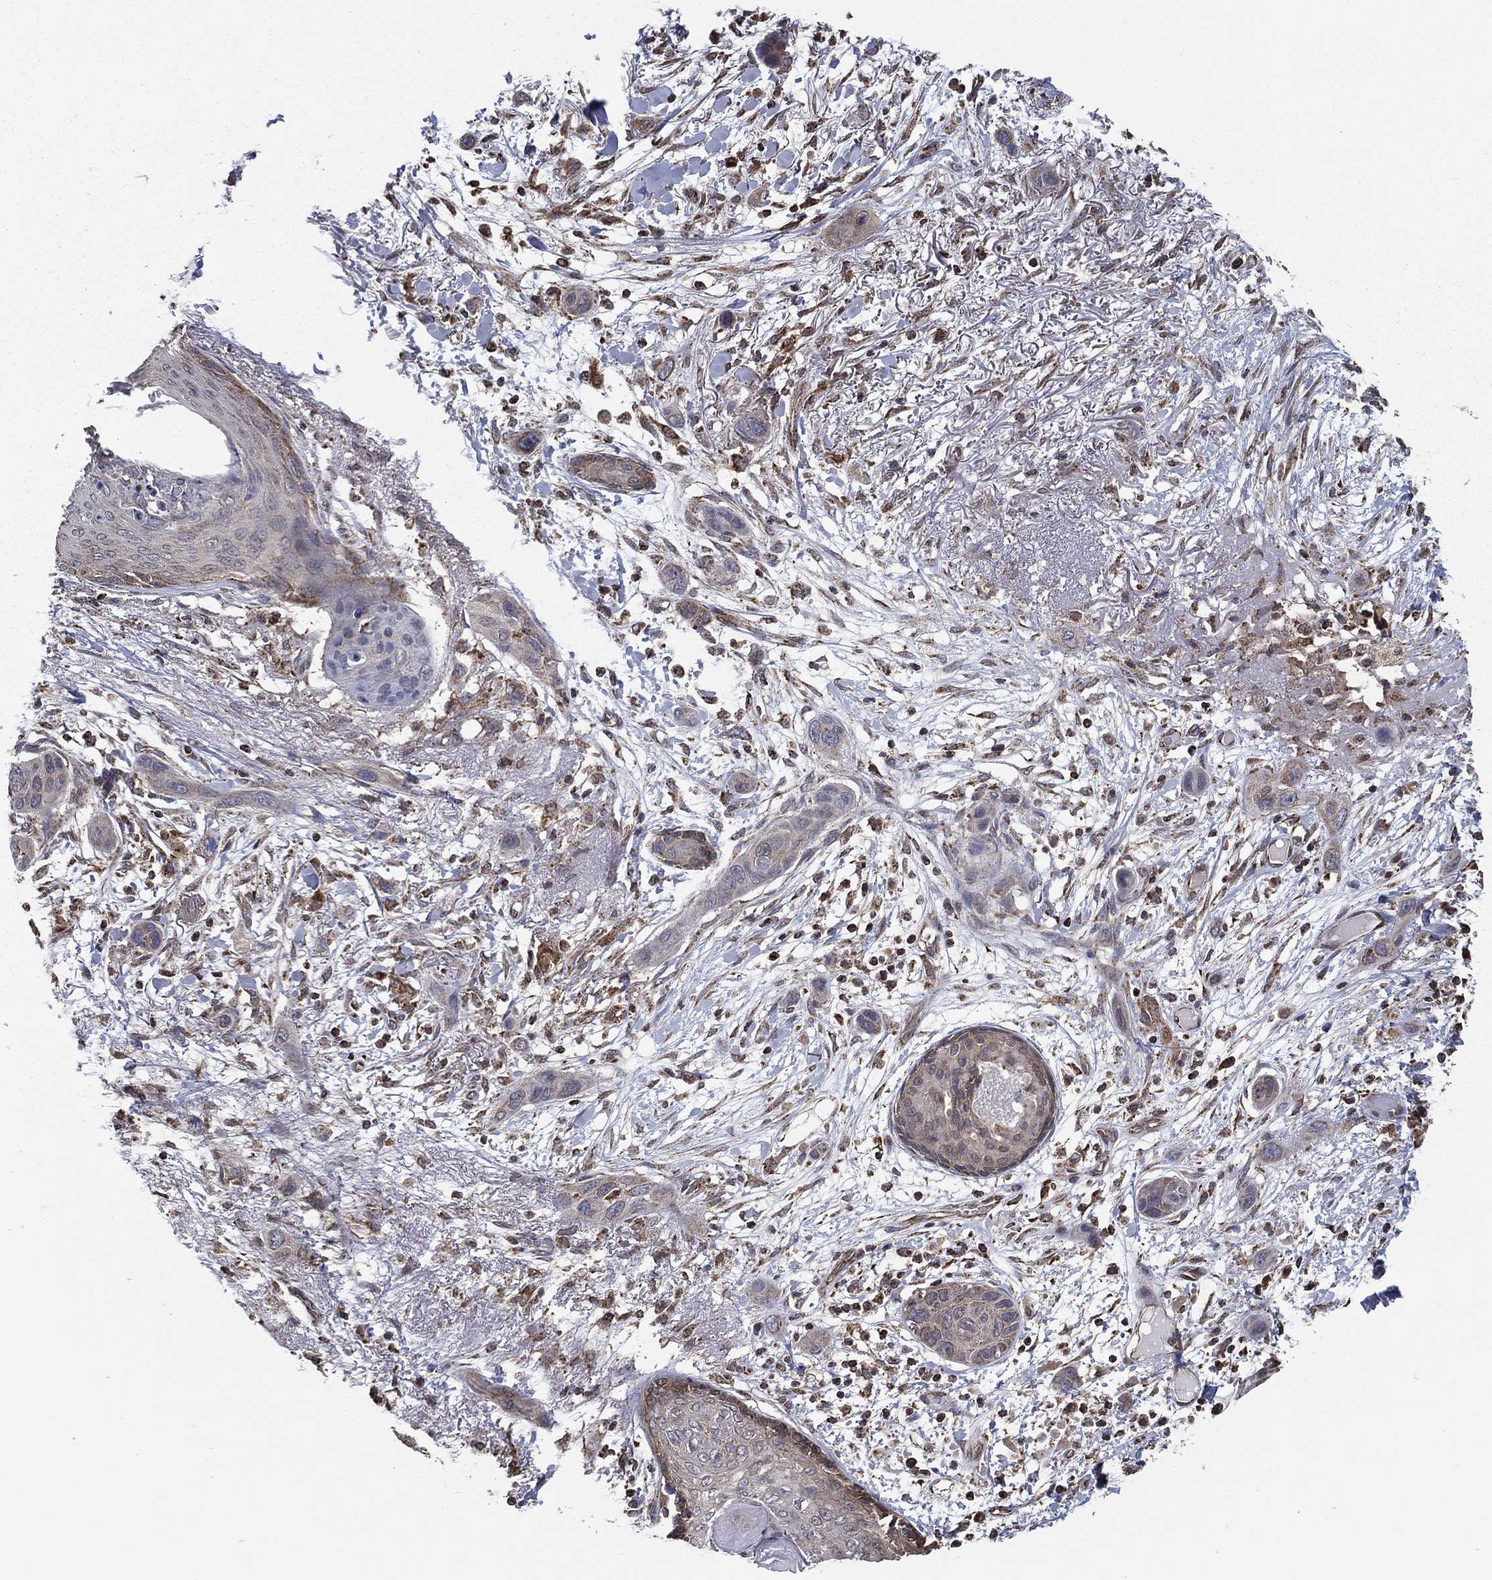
{"staining": {"intensity": "negative", "quantity": "none", "location": "none"}, "tissue": "skin cancer", "cell_type": "Tumor cells", "image_type": "cancer", "snomed": [{"axis": "morphology", "description": "Squamous cell carcinoma, NOS"}, {"axis": "topography", "description": "Skin"}], "caption": "Immunohistochemistry of skin cancer (squamous cell carcinoma) shows no staining in tumor cells. (DAB IHC, high magnification).", "gene": "RIGI", "patient": {"sex": "male", "age": 79}}